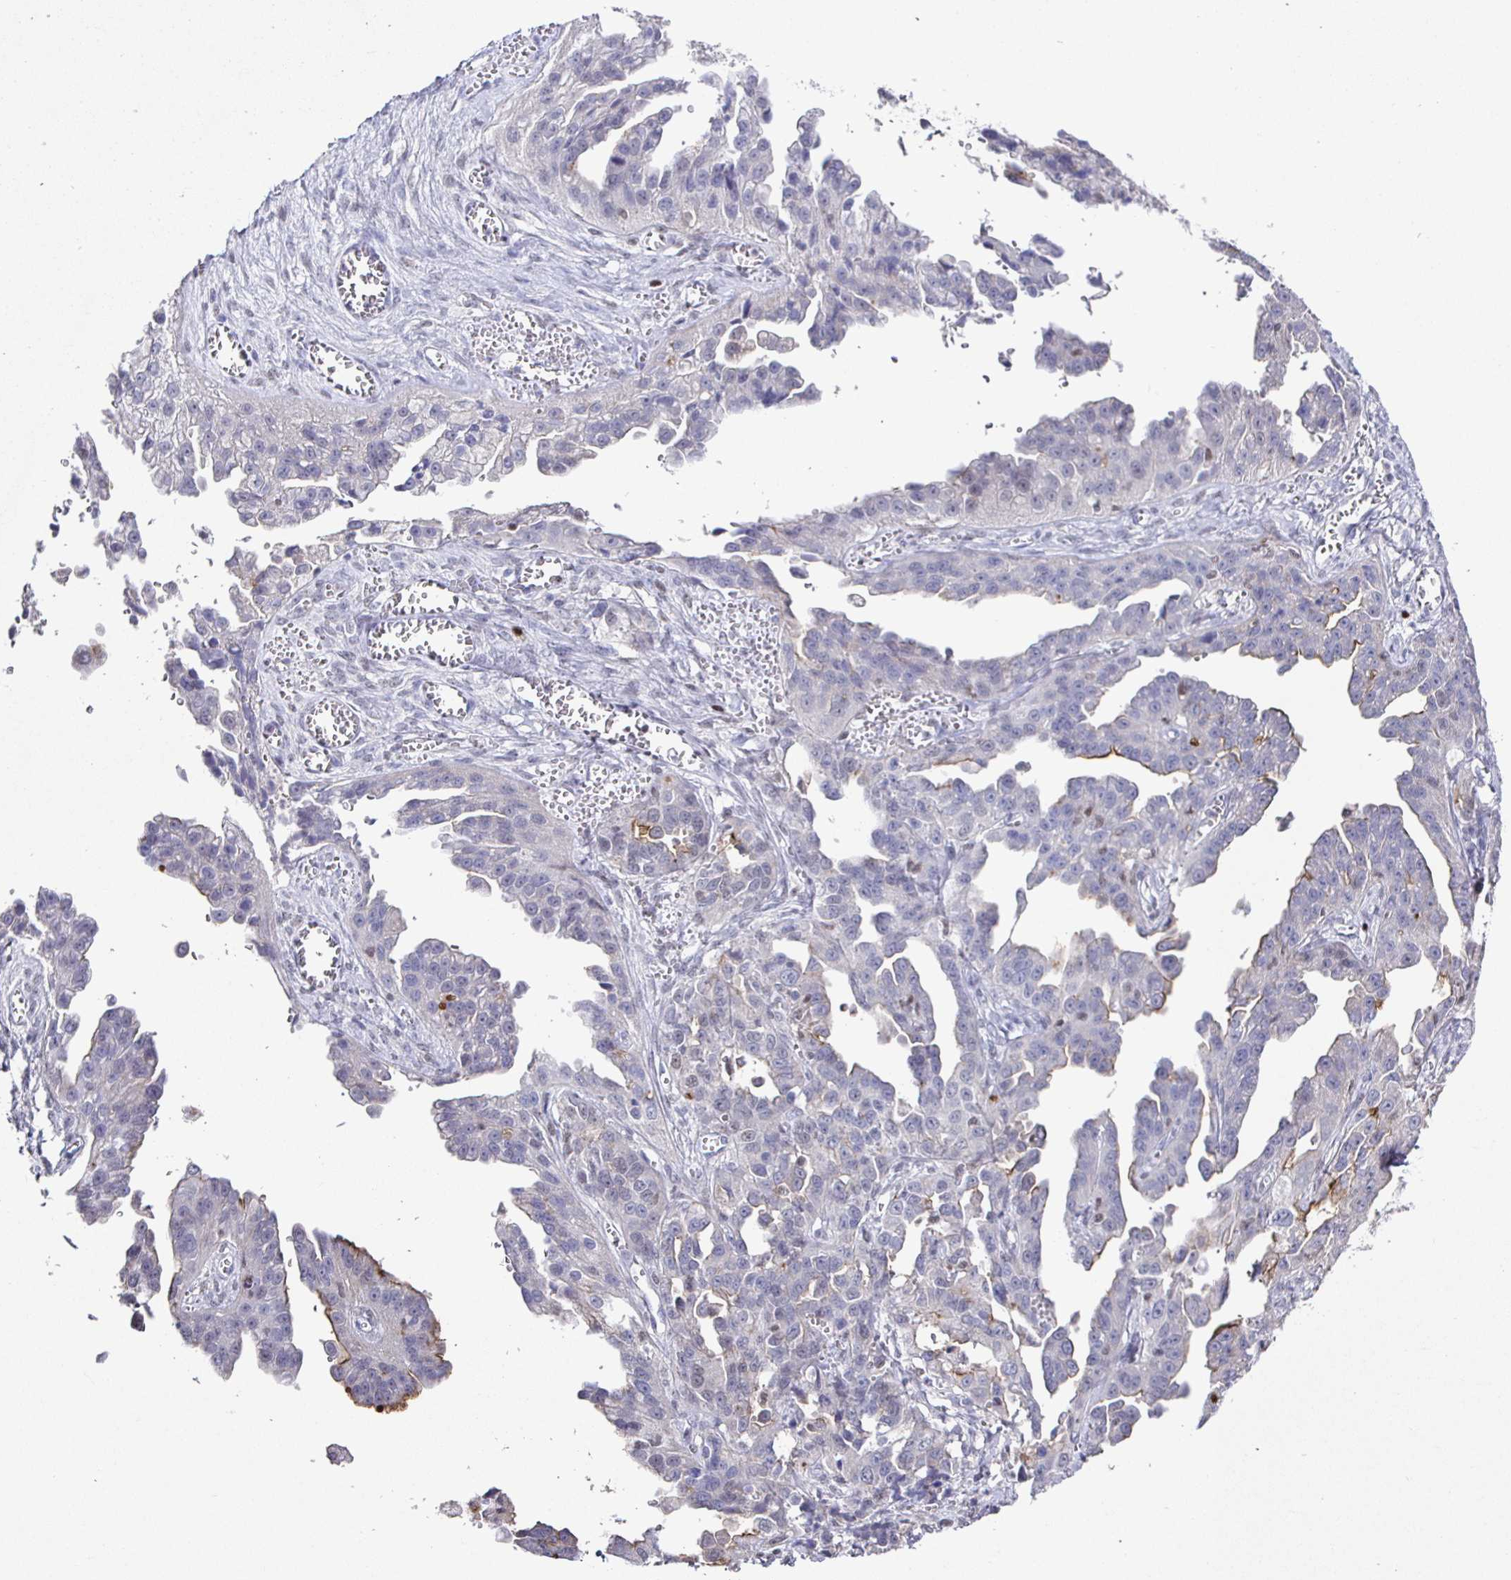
{"staining": {"intensity": "negative", "quantity": "none", "location": "none"}, "tissue": "ovarian cancer", "cell_type": "Tumor cells", "image_type": "cancer", "snomed": [{"axis": "morphology", "description": "Cystadenocarcinoma, serous, NOS"}, {"axis": "topography", "description": "Ovary"}], "caption": "Protein analysis of ovarian cancer (serous cystadenocarcinoma) demonstrates no significant staining in tumor cells.", "gene": "RUNX2", "patient": {"sex": "female", "age": 75}}